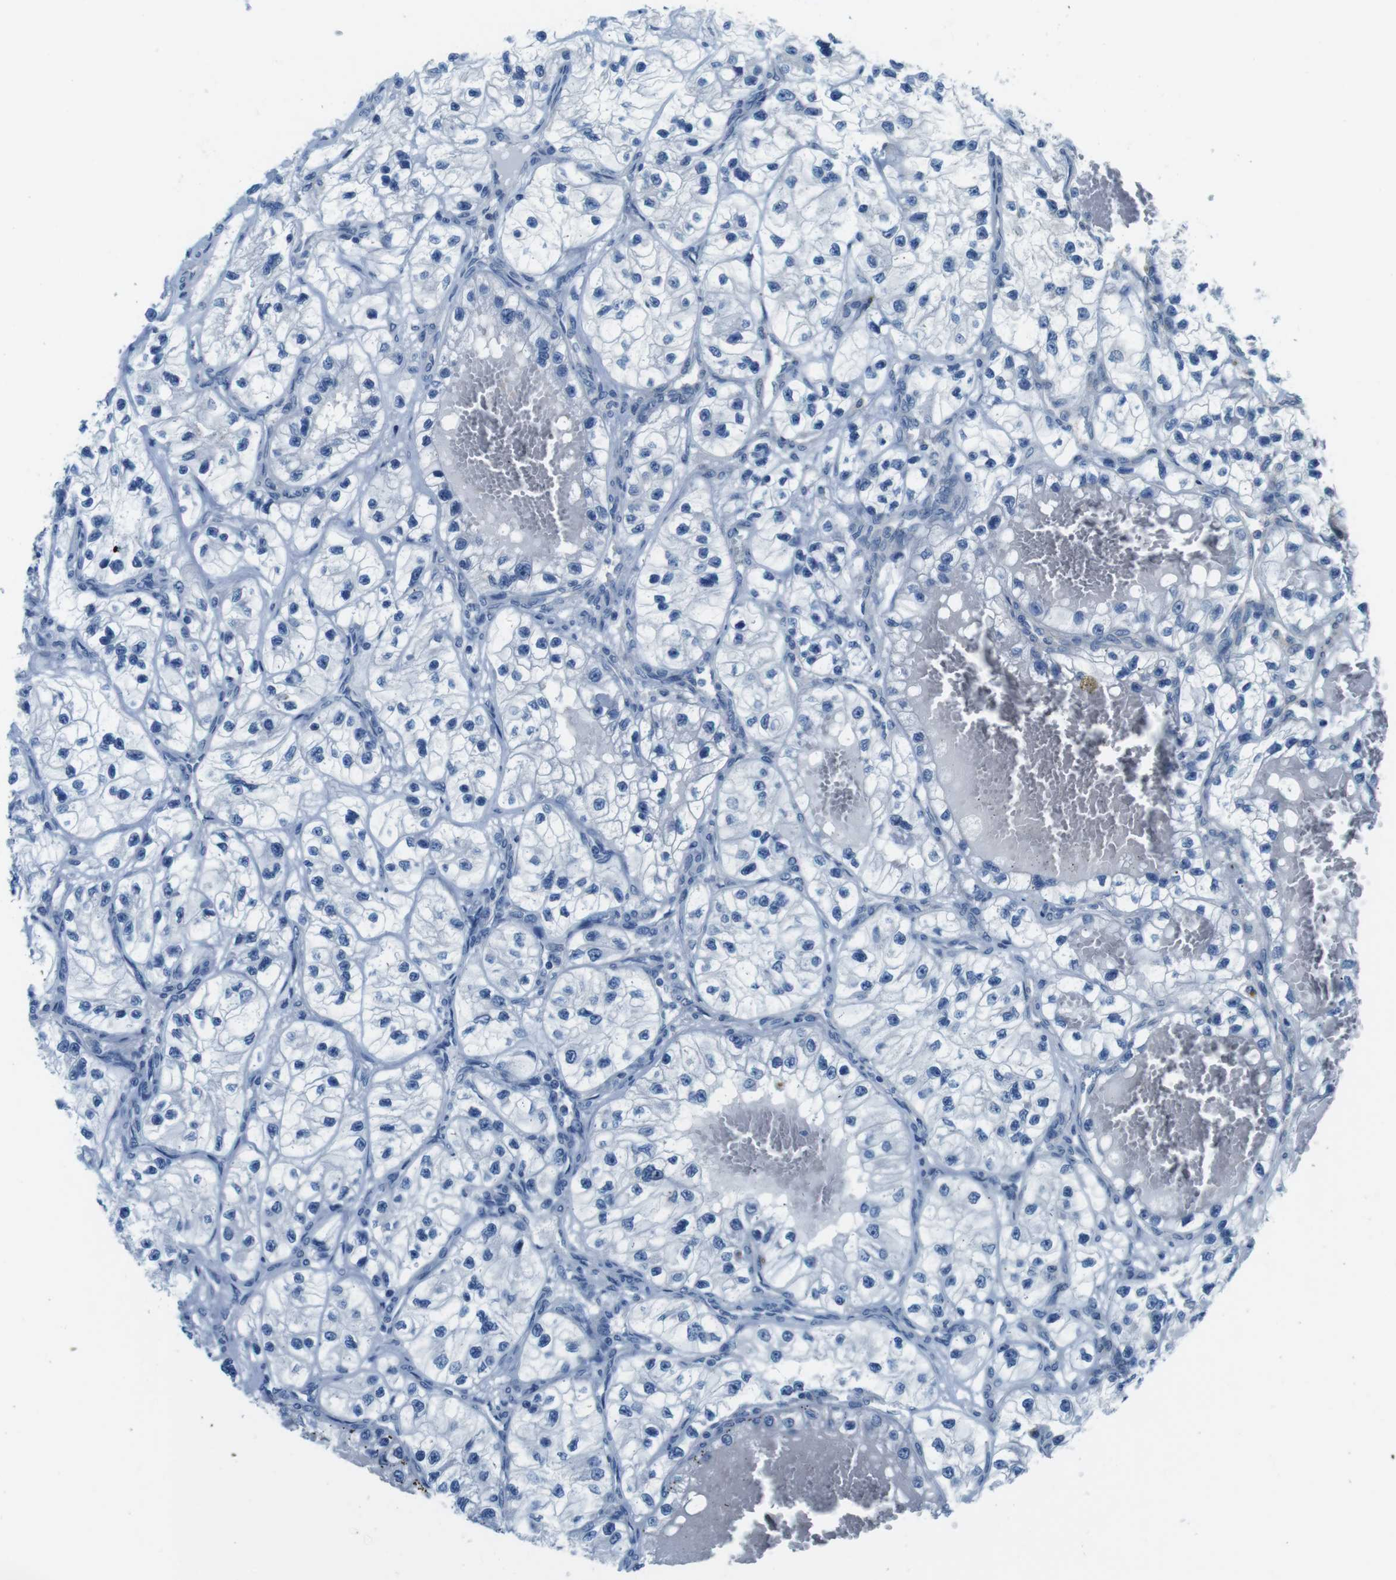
{"staining": {"intensity": "negative", "quantity": "none", "location": "none"}, "tissue": "renal cancer", "cell_type": "Tumor cells", "image_type": "cancer", "snomed": [{"axis": "morphology", "description": "Adenocarcinoma, NOS"}, {"axis": "topography", "description": "Kidney"}], "caption": "Immunohistochemical staining of human renal cancer (adenocarcinoma) displays no significant positivity in tumor cells.", "gene": "EIF2B5", "patient": {"sex": "female", "age": 57}}